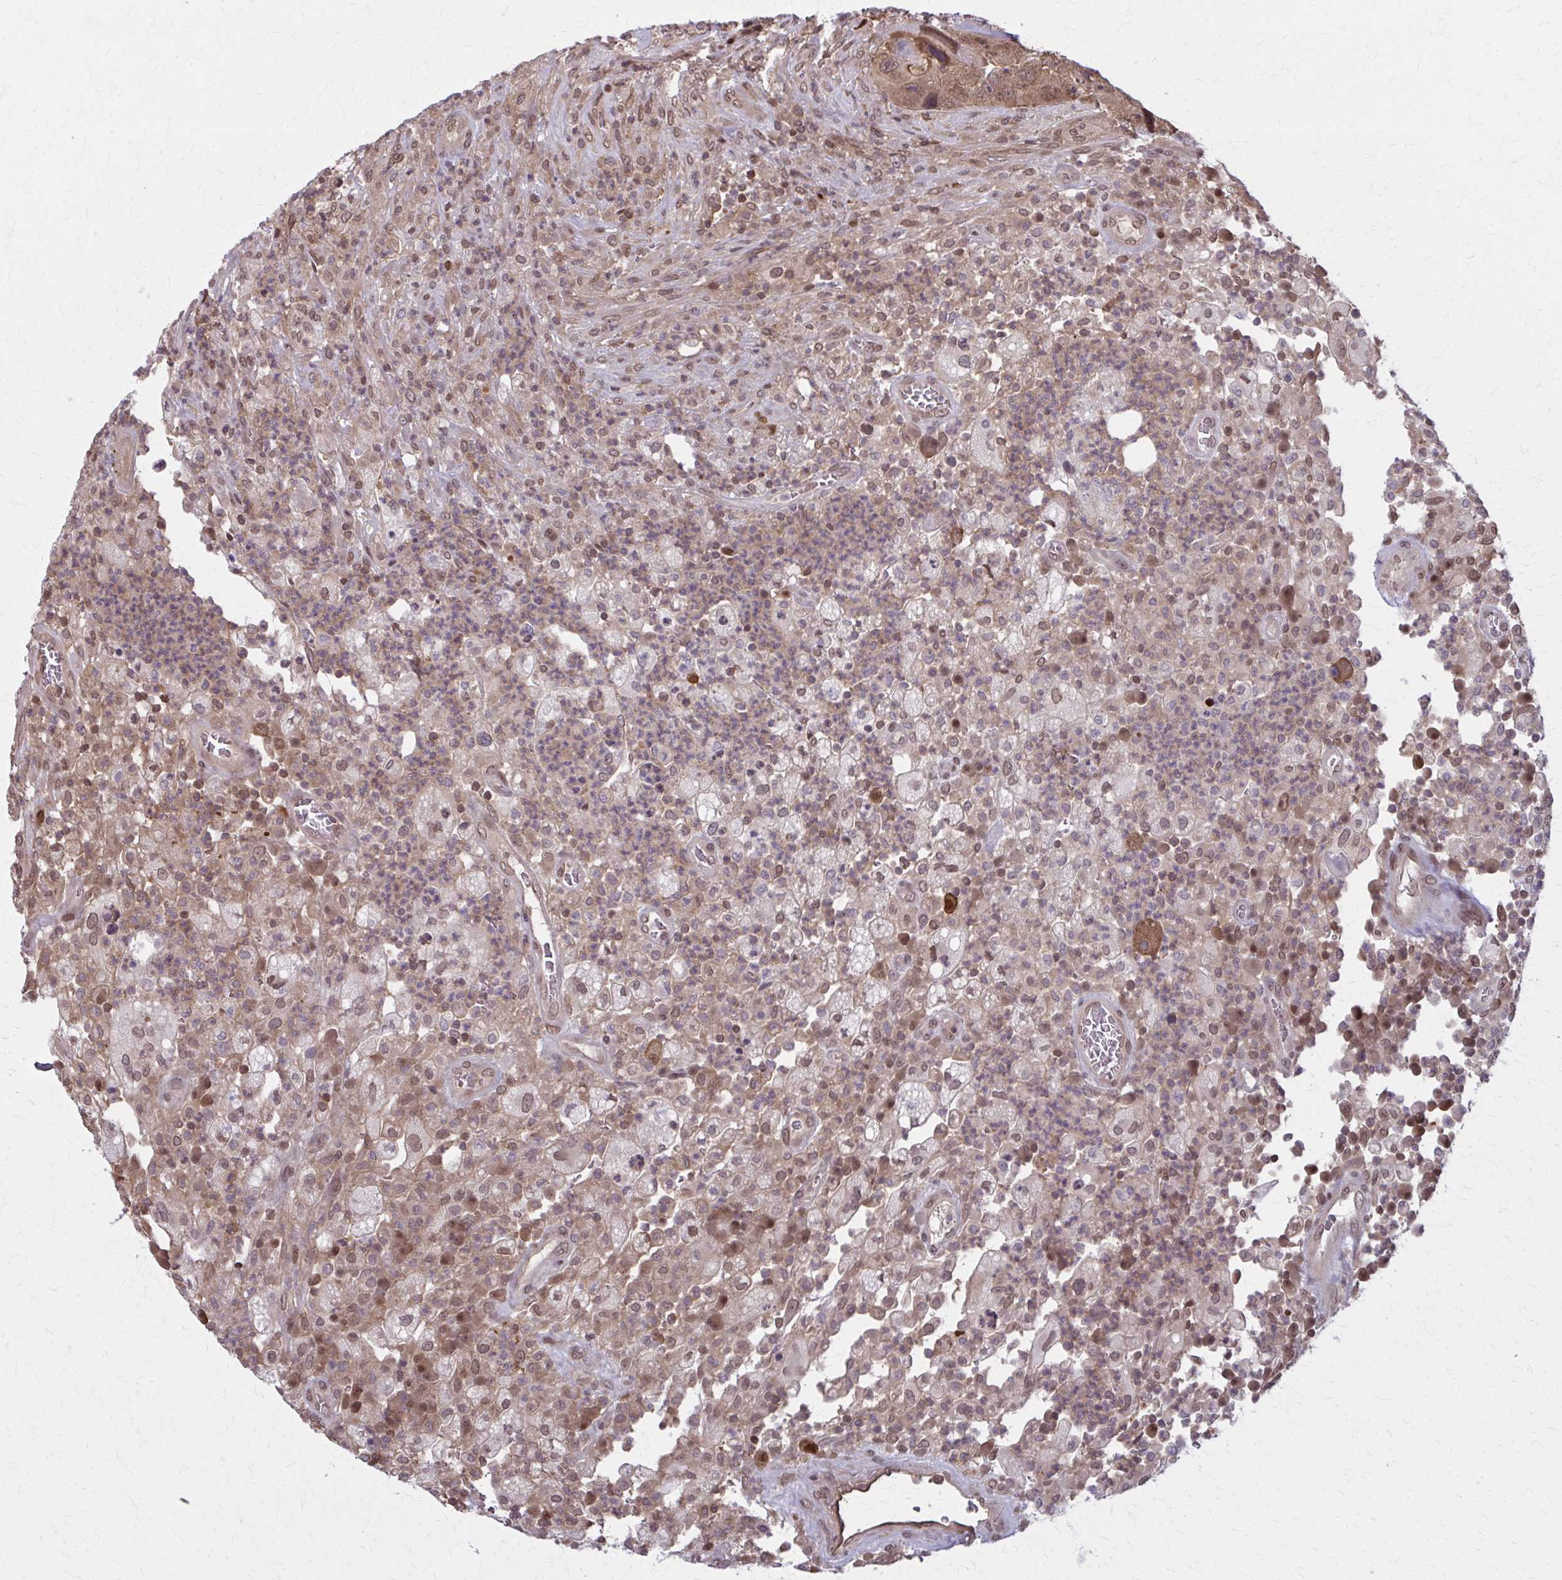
{"staining": {"intensity": "moderate", "quantity": ">75%", "location": "nuclear"}, "tissue": "colorectal cancer", "cell_type": "Tumor cells", "image_type": "cancer", "snomed": [{"axis": "morphology", "description": "Adenocarcinoma, NOS"}, {"axis": "topography", "description": "Colon"}], "caption": "Adenocarcinoma (colorectal) stained with a protein marker demonstrates moderate staining in tumor cells.", "gene": "MDH1", "patient": {"sex": "female", "age": 86}}